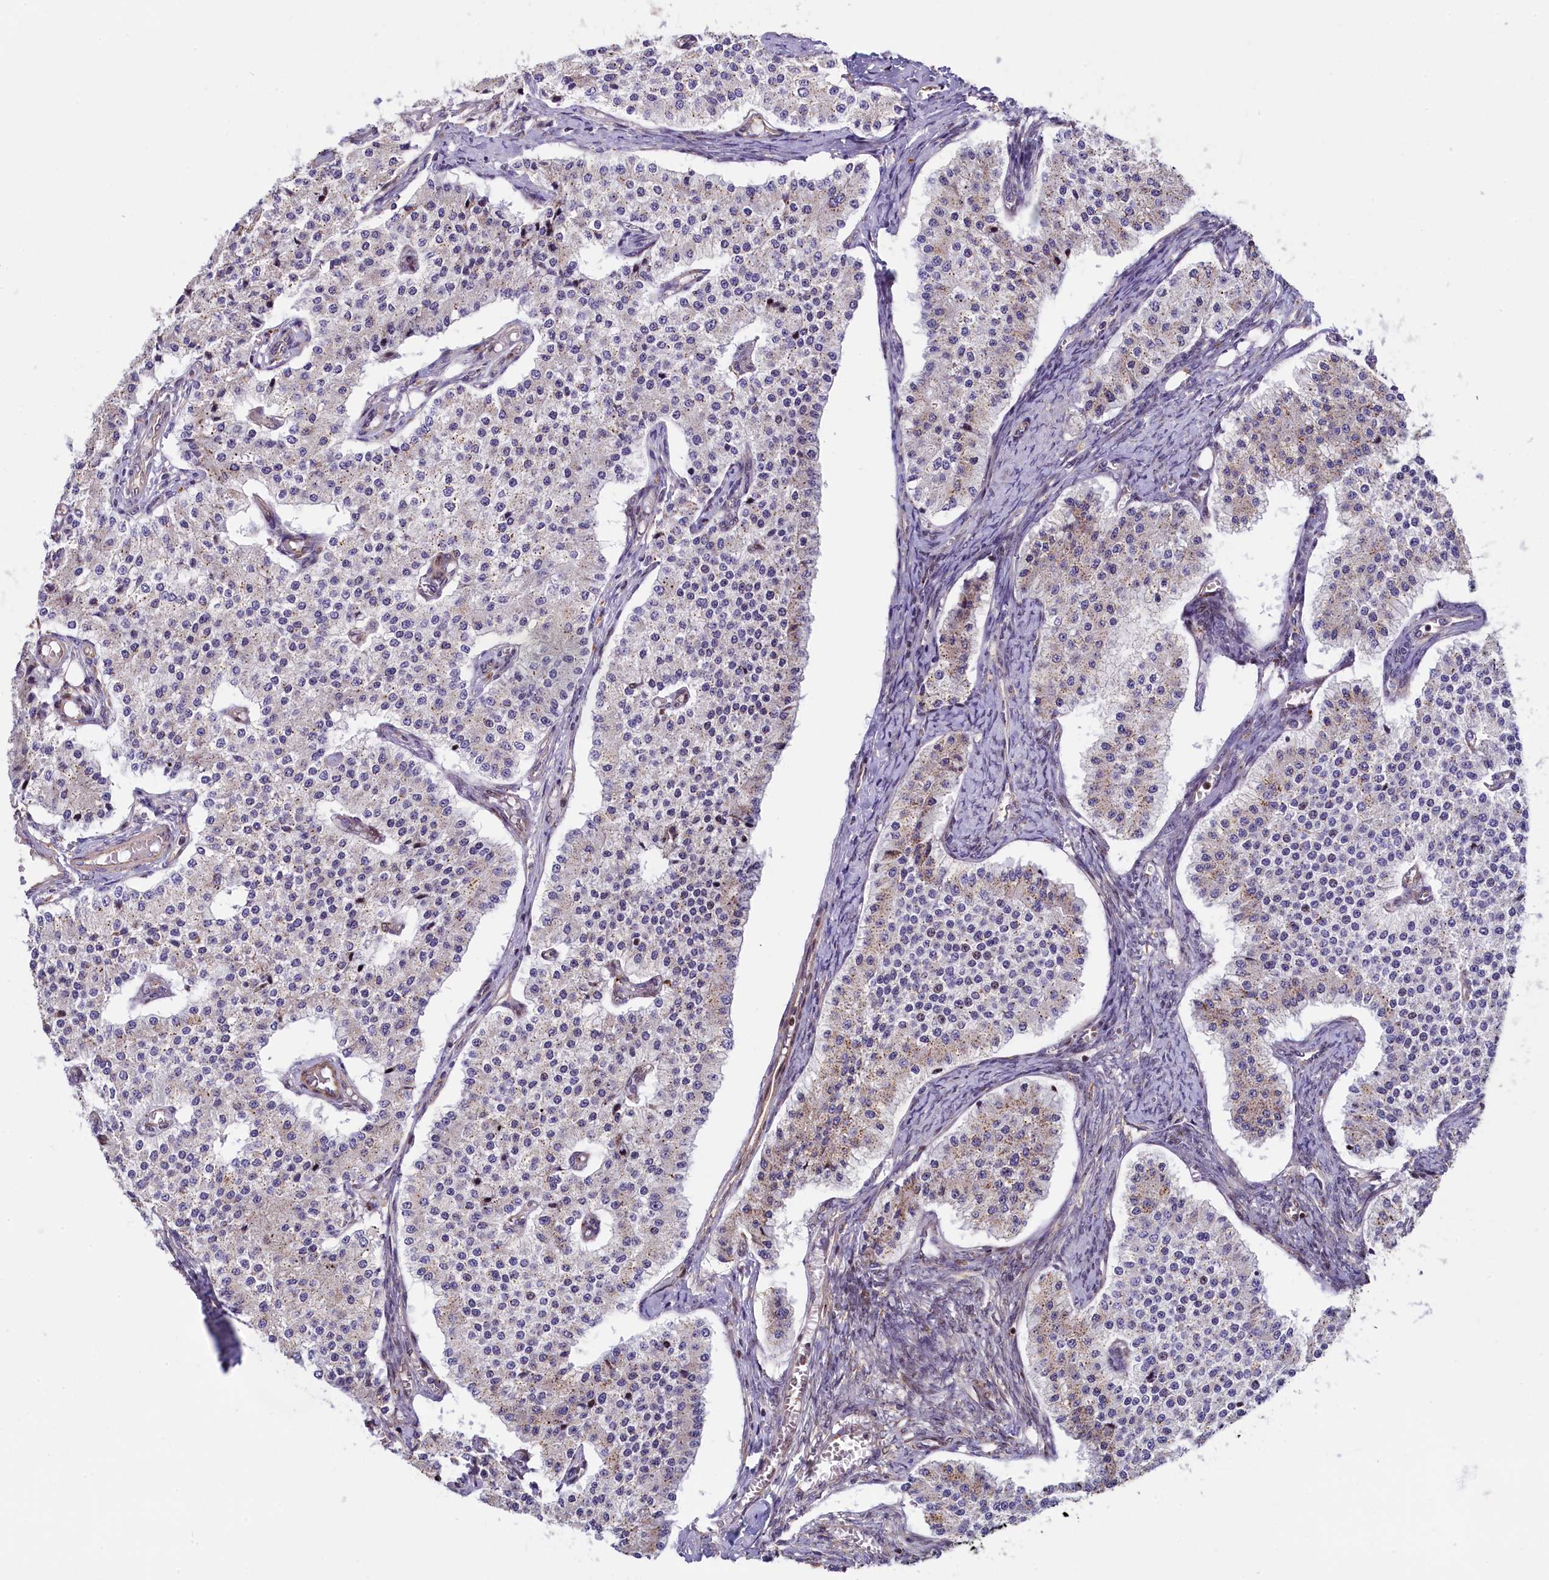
{"staining": {"intensity": "weak", "quantity": "<25%", "location": "cytoplasmic/membranous"}, "tissue": "carcinoid", "cell_type": "Tumor cells", "image_type": "cancer", "snomed": [{"axis": "morphology", "description": "Carcinoid, malignant, NOS"}, {"axis": "topography", "description": "Colon"}], "caption": "Tumor cells are negative for protein expression in human carcinoid. The staining was performed using DAB to visualize the protein expression in brown, while the nuclei were stained in blue with hematoxylin (Magnification: 20x).", "gene": "TGDS", "patient": {"sex": "female", "age": 52}}